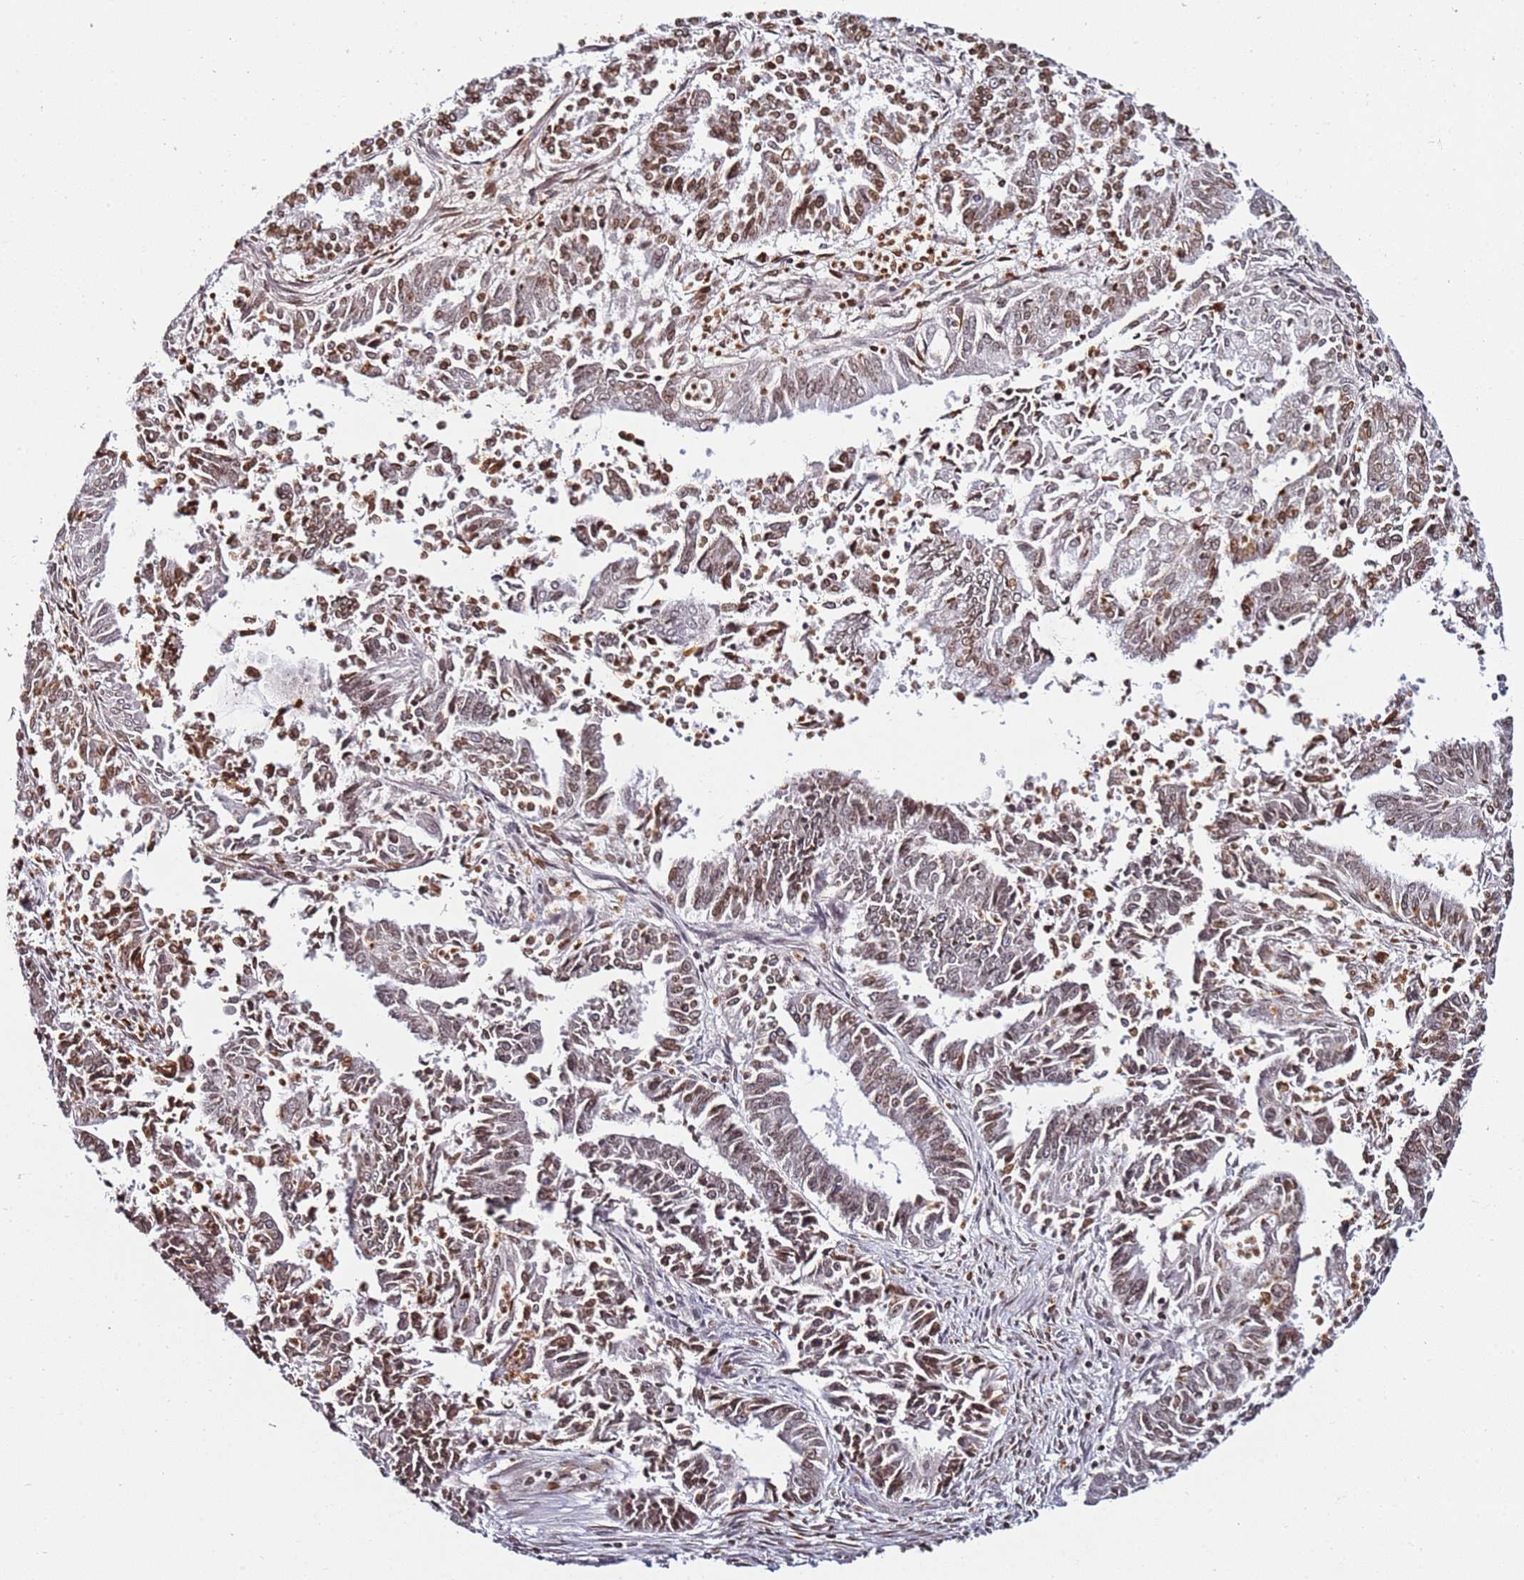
{"staining": {"intensity": "moderate", "quantity": "25%-75%", "location": "nuclear"}, "tissue": "endometrial cancer", "cell_type": "Tumor cells", "image_type": "cancer", "snomed": [{"axis": "morphology", "description": "Adenocarcinoma, NOS"}, {"axis": "topography", "description": "Endometrium"}], "caption": "A photomicrograph of human adenocarcinoma (endometrial) stained for a protein demonstrates moderate nuclear brown staining in tumor cells.", "gene": "DUSP28", "patient": {"sex": "female", "age": 73}}